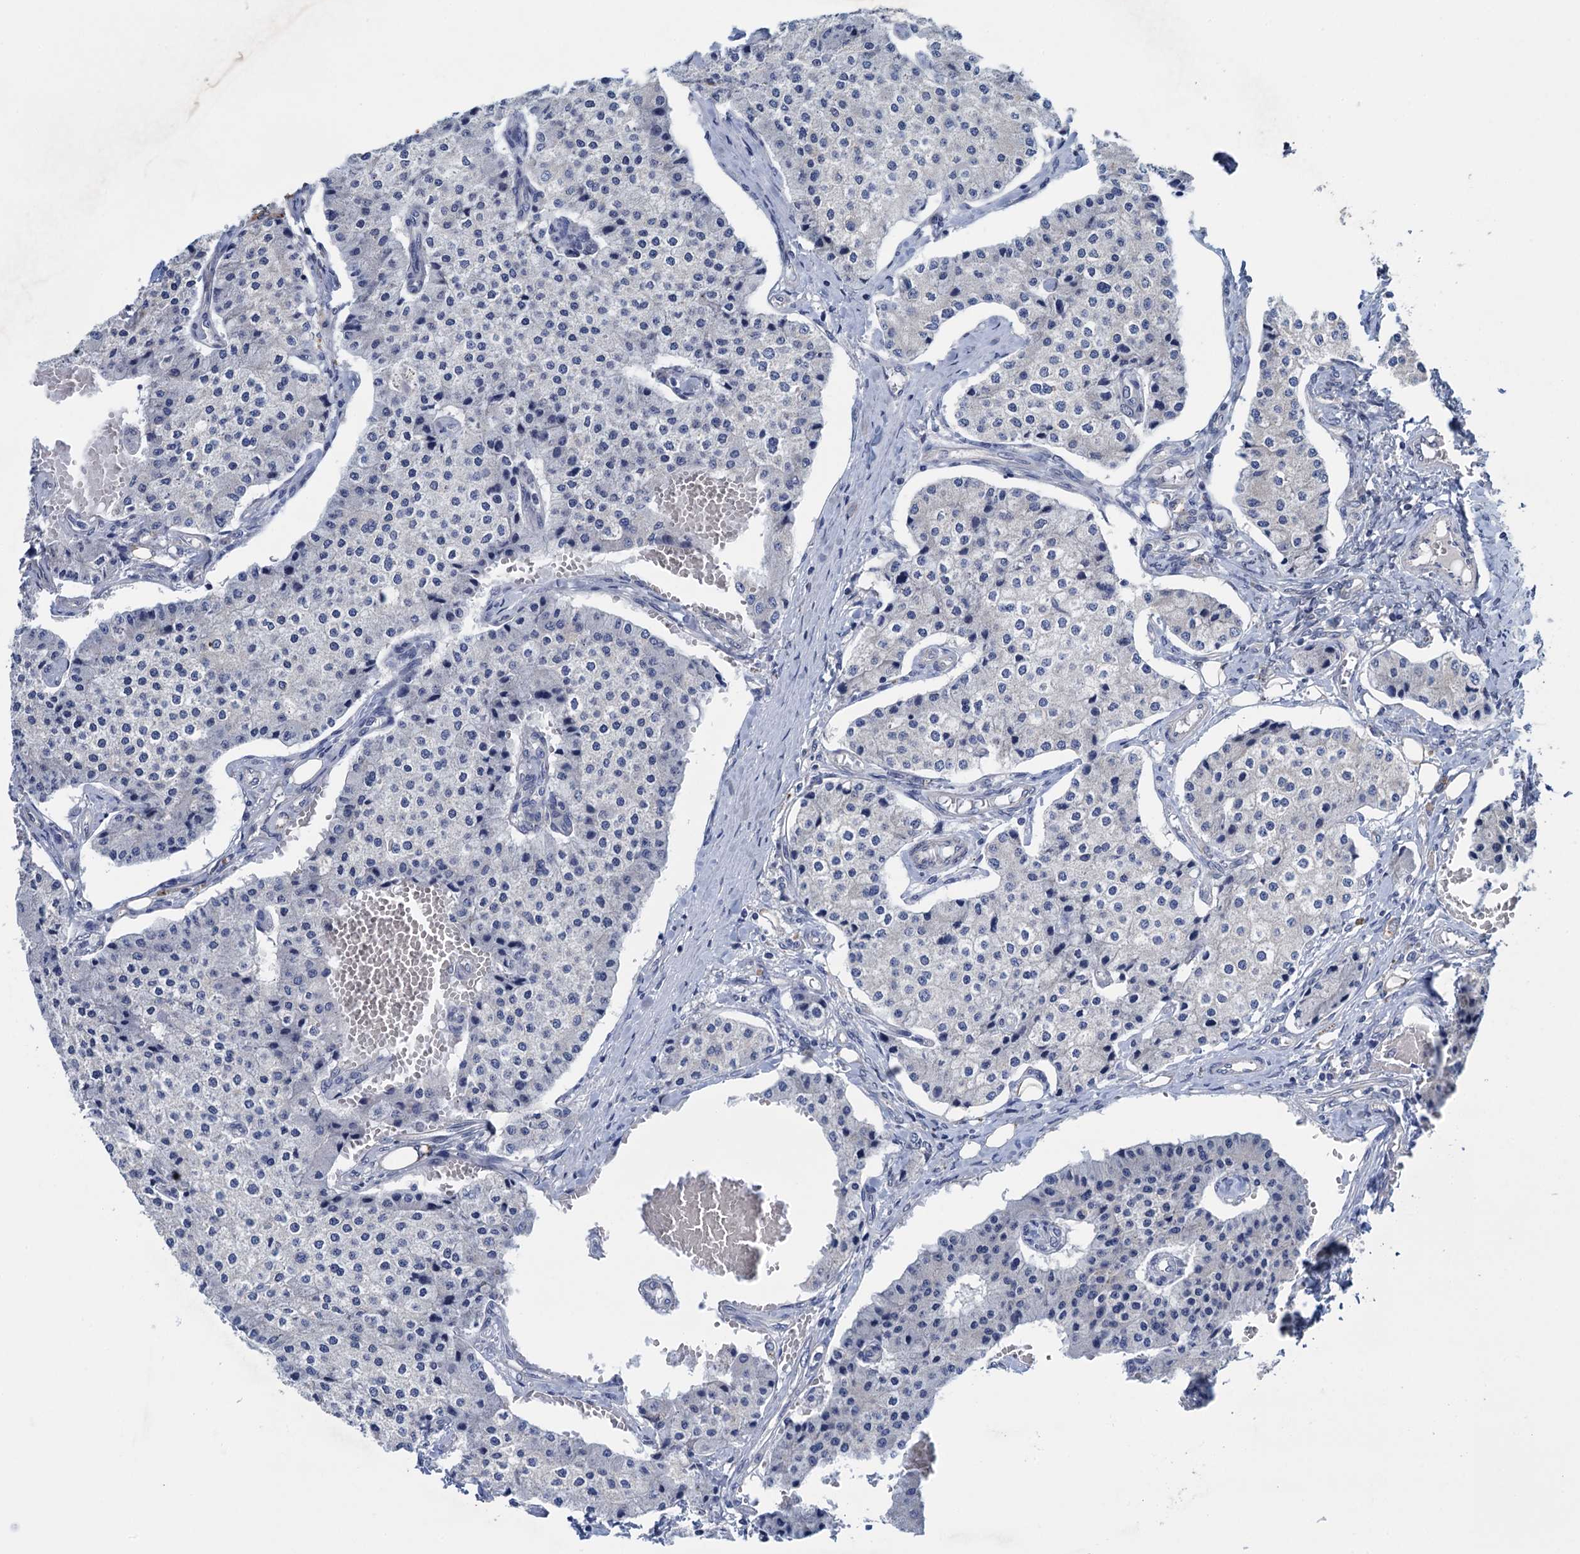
{"staining": {"intensity": "negative", "quantity": "none", "location": "none"}, "tissue": "carcinoid", "cell_type": "Tumor cells", "image_type": "cancer", "snomed": [{"axis": "morphology", "description": "Carcinoid, malignant, NOS"}, {"axis": "topography", "description": "Colon"}], "caption": "DAB (3,3'-diaminobenzidine) immunohistochemical staining of human carcinoid (malignant) shows no significant expression in tumor cells.", "gene": "CTU2", "patient": {"sex": "female", "age": 52}}